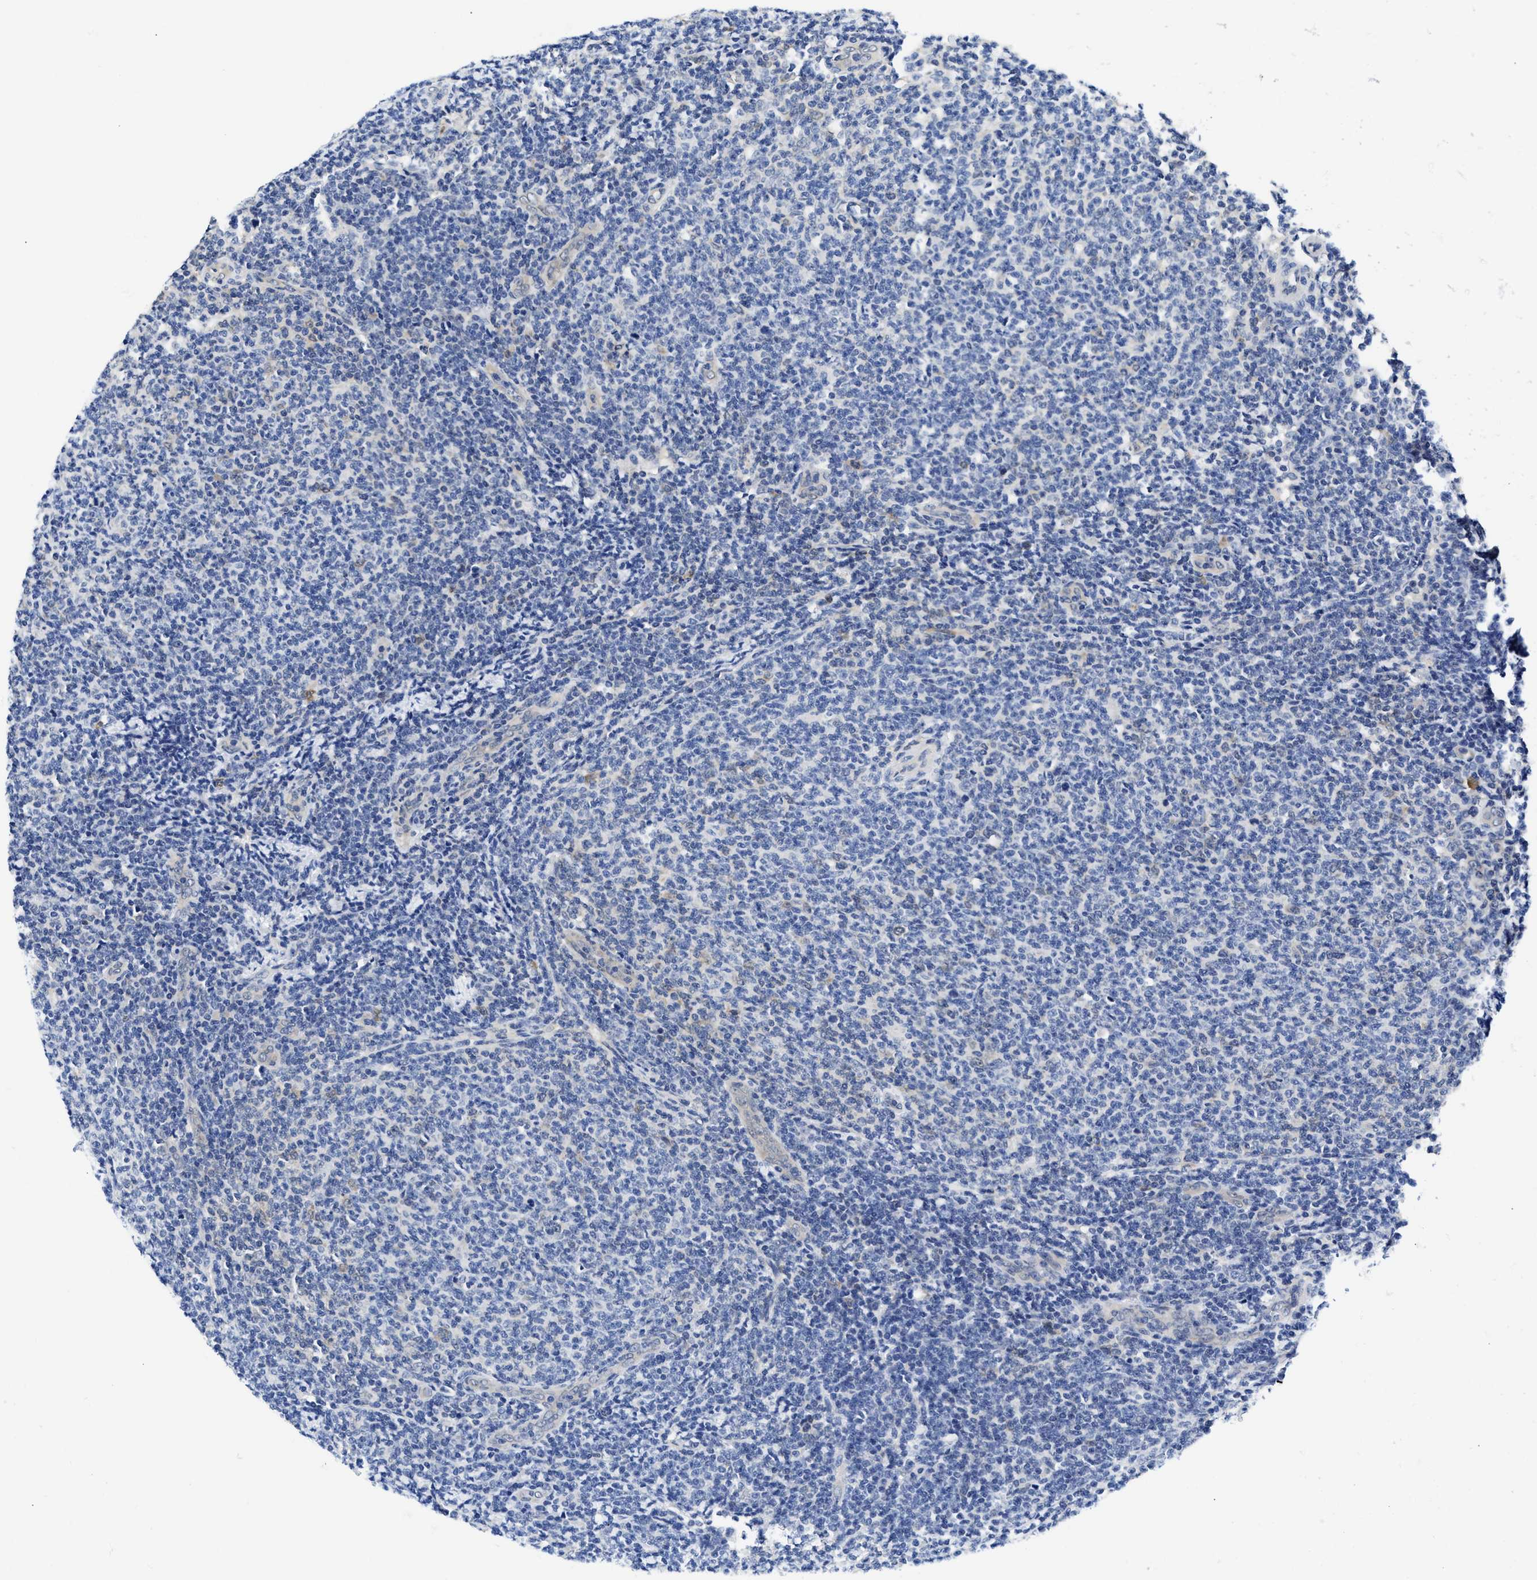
{"staining": {"intensity": "negative", "quantity": "none", "location": "none"}, "tissue": "lymphoma", "cell_type": "Tumor cells", "image_type": "cancer", "snomed": [{"axis": "morphology", "description": "Malignant lymphoma, non-Hodgkin's type, Low grade"}, {"axis": "topography", "description": "Lymph node"}], "caption": "Photomicrograph shows no significant protein staining in tumor cells of lymphoma. The staining is performed using DAB (3,3'-diaminobenzidine) brown chromogen with nuclei counter-stained in using hematoxylin.", "gene": "XPO5", "patient": {"sex": "male", "age": 66}}